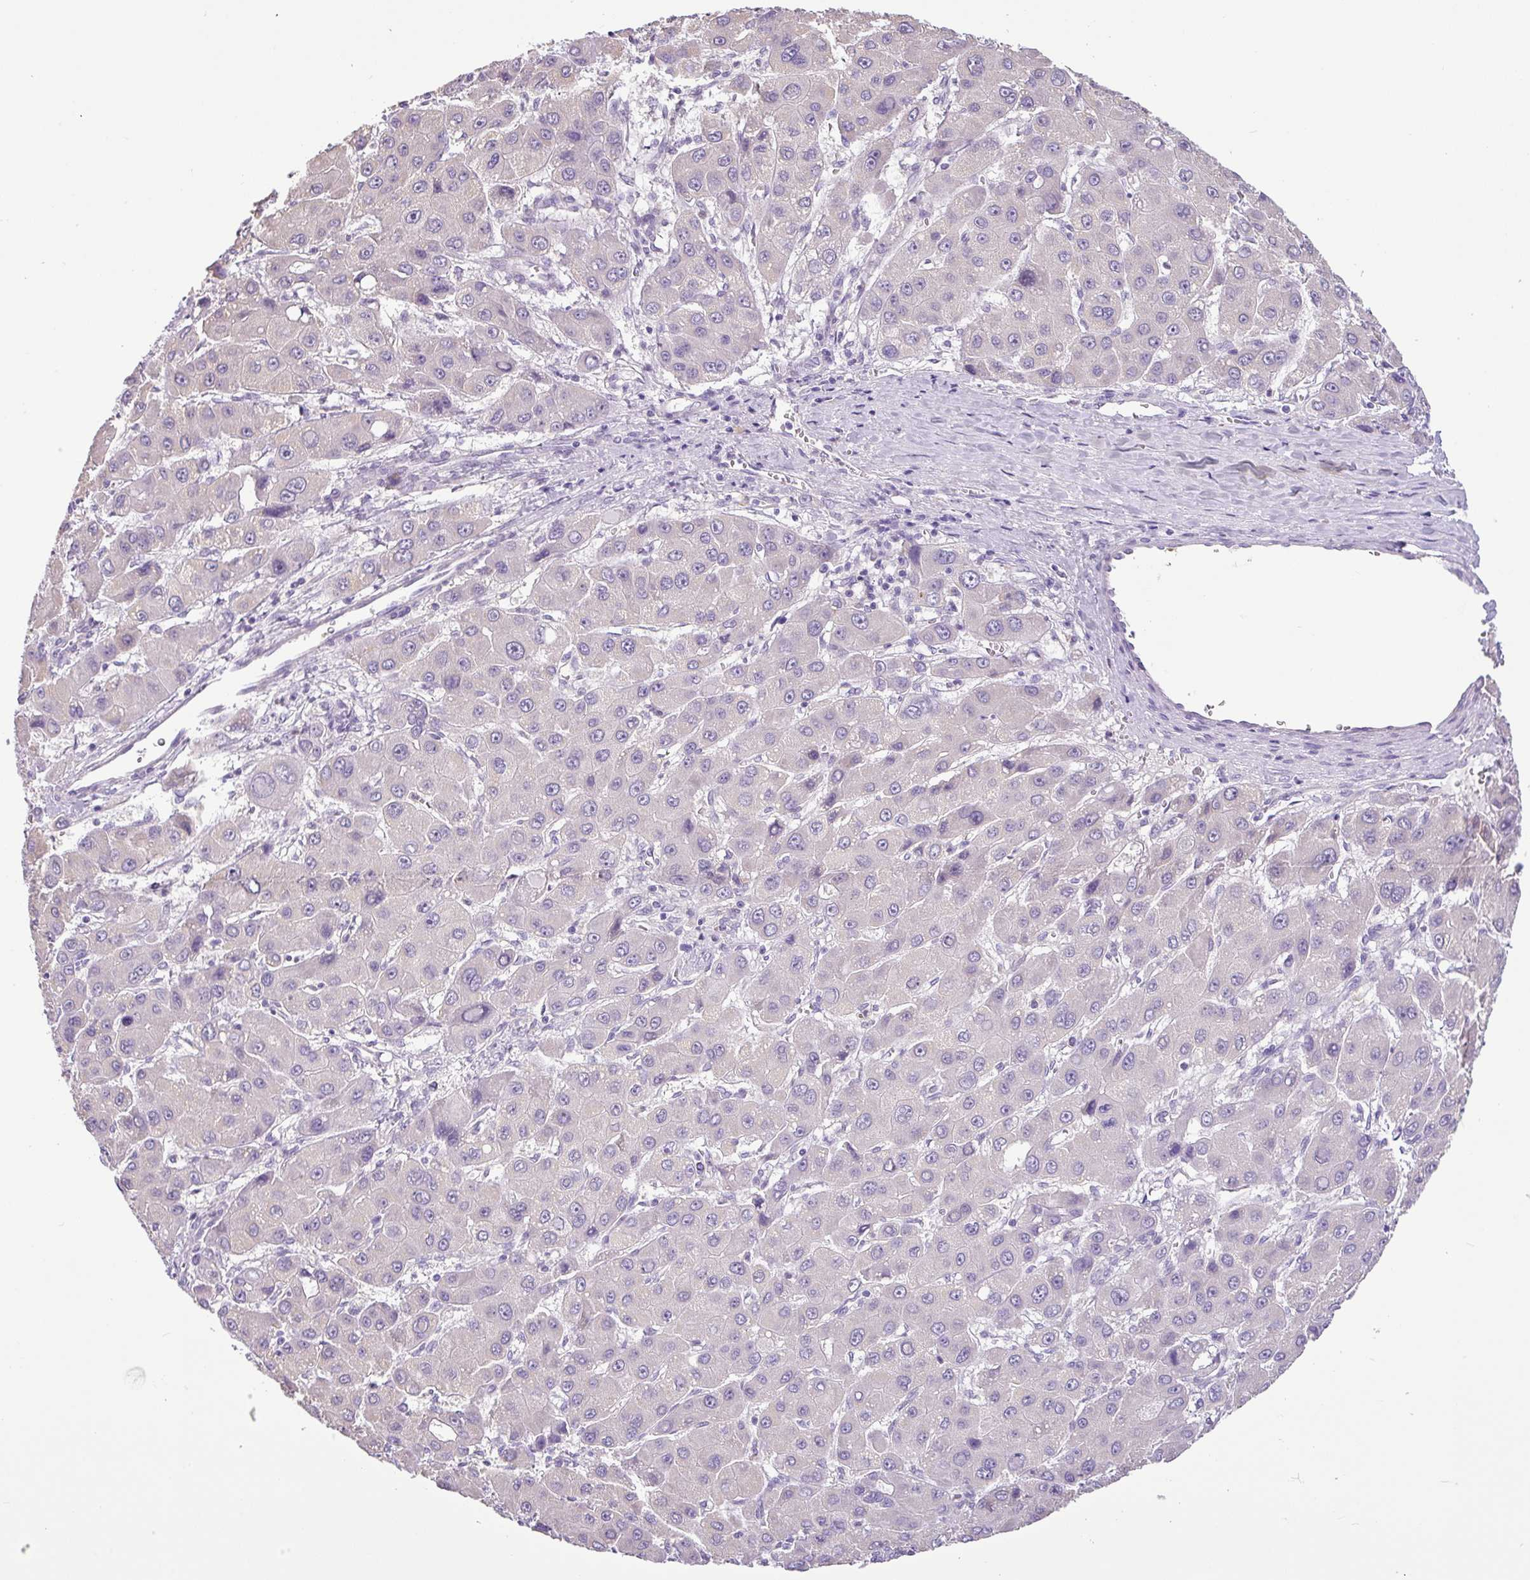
{"staining": {"intensity": "negative", "quantity": "none", "location": "none"}, "tissue": "liver cancer", "cell_type": "Tumor cells", "image_type": "cancer", "snomed": [{"axis": "morphology", "description": "Carcinoma, Hepatocellular, NOS"}, {"axis": "topography", "description": "Liver"}], "caption": "Human liver cancer (hepatocellular carcinoma) stained for a protein using immunohistochemistry (IHC) shows no positivity in tumor cells.", "gene": "HMCN2", "patient": {"sex": "male", "age": 55}}